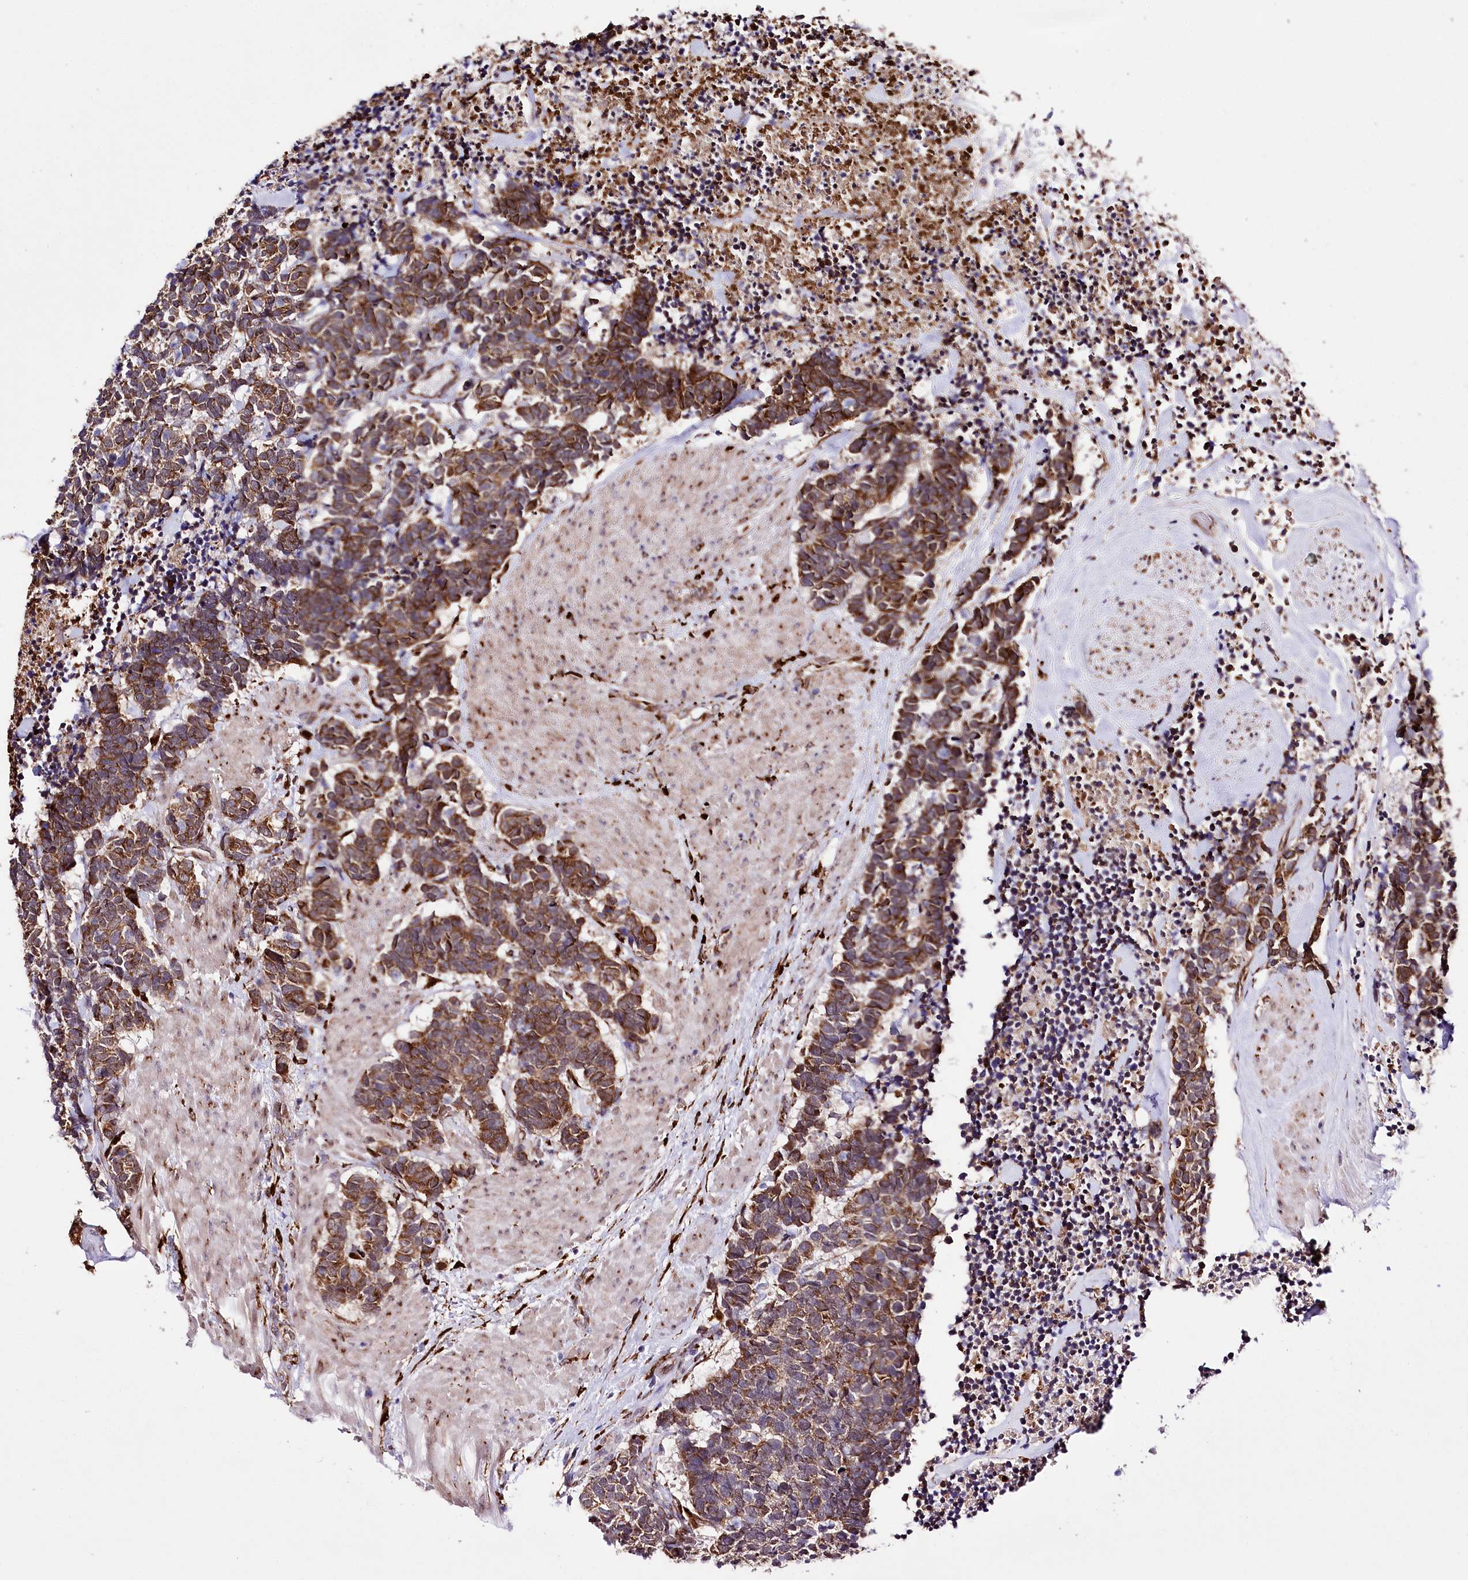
{"staining": {"intensity": "moderate", "quantity": ">75%", "location": "cytoplasmic/membranous"}, "tissue": "carcinoid", "cell_type": "Tumor cells", "image_type": "cancer", "snomed": [{"axis": "morphology", "description": "Carcinoma, NOS"}, {"axis": "morphology", "description": "Carcinoid, malignant, NOS"}, {"axis": "topography", "description": "Urinary bladder"}], "caption": "Carcinoma was stained to show a protein in brown. There is medium levels of moderate cytoplasmic/membranous positivity in about >75% of tumor cells.", "gene": "WWC1", "patient": {"sex": "male", "age": 57}}